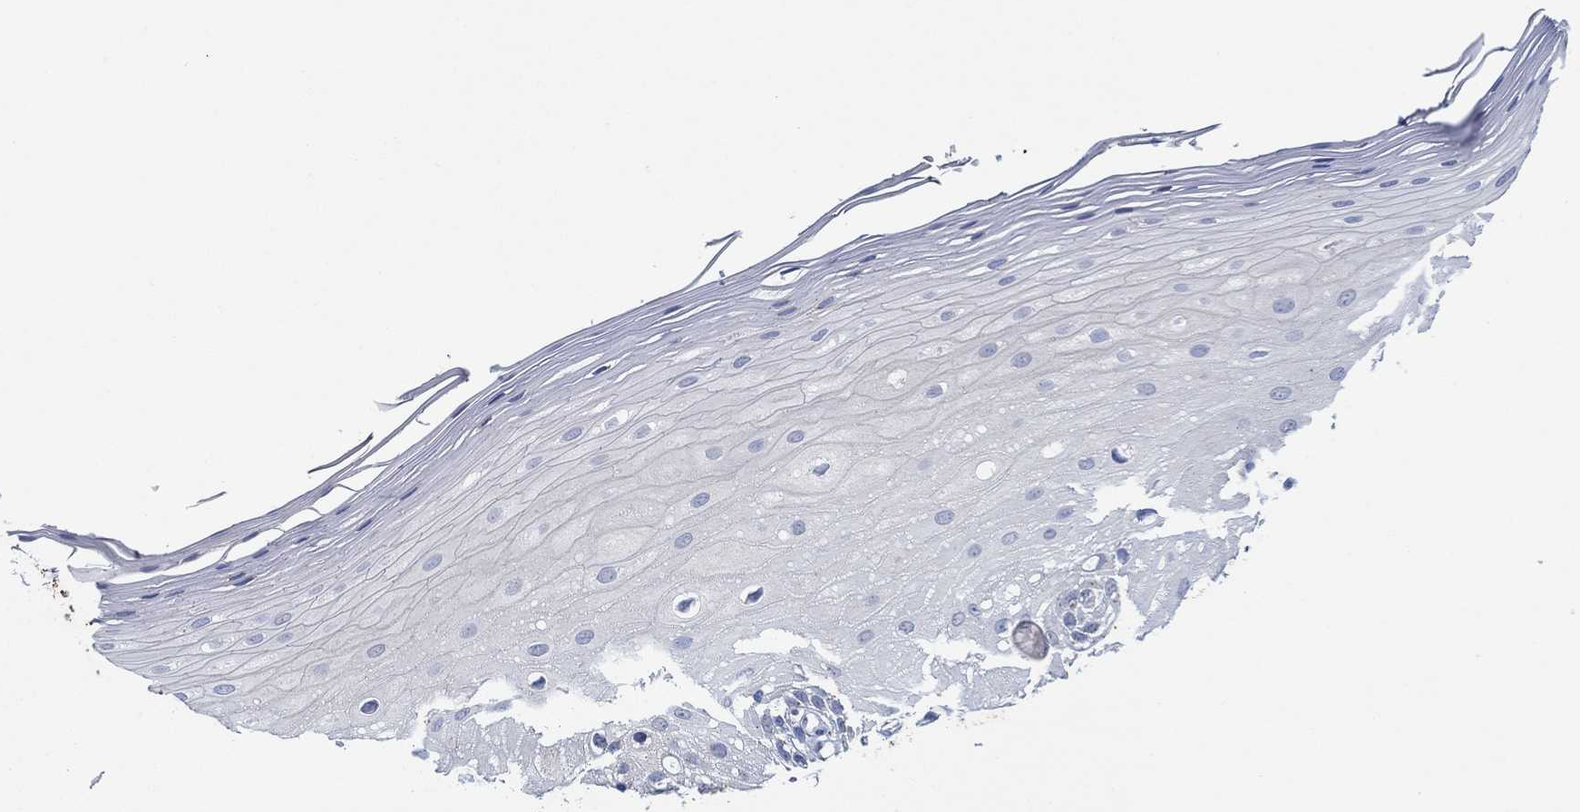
{"staining": {"intensity": "negative", "quantity": "none", "location": "none"}, "tissue": "oral mucosa", "cell_type": "Squamous epithelial cells", "image_type": "normal", "snomed": [{"axis": "morphology", "description": "Normal tissue, NOS"}, {"axis": "morphology", "description": "Squamous cell carcinoma, NOS"}, {"axis": "topography", "description": "Oral tissue"}, {"axis": "topography", "description": "Head-Neck"}], "caption": "Squamous epithelial cells show no significant positivity in normal oral mucosa. The staining is performed using DAB brown chromogen with nuclei counter-stained in using hematoxylin.", "gene": "CPM", "patient": {"sex": "female", "age": 75}}